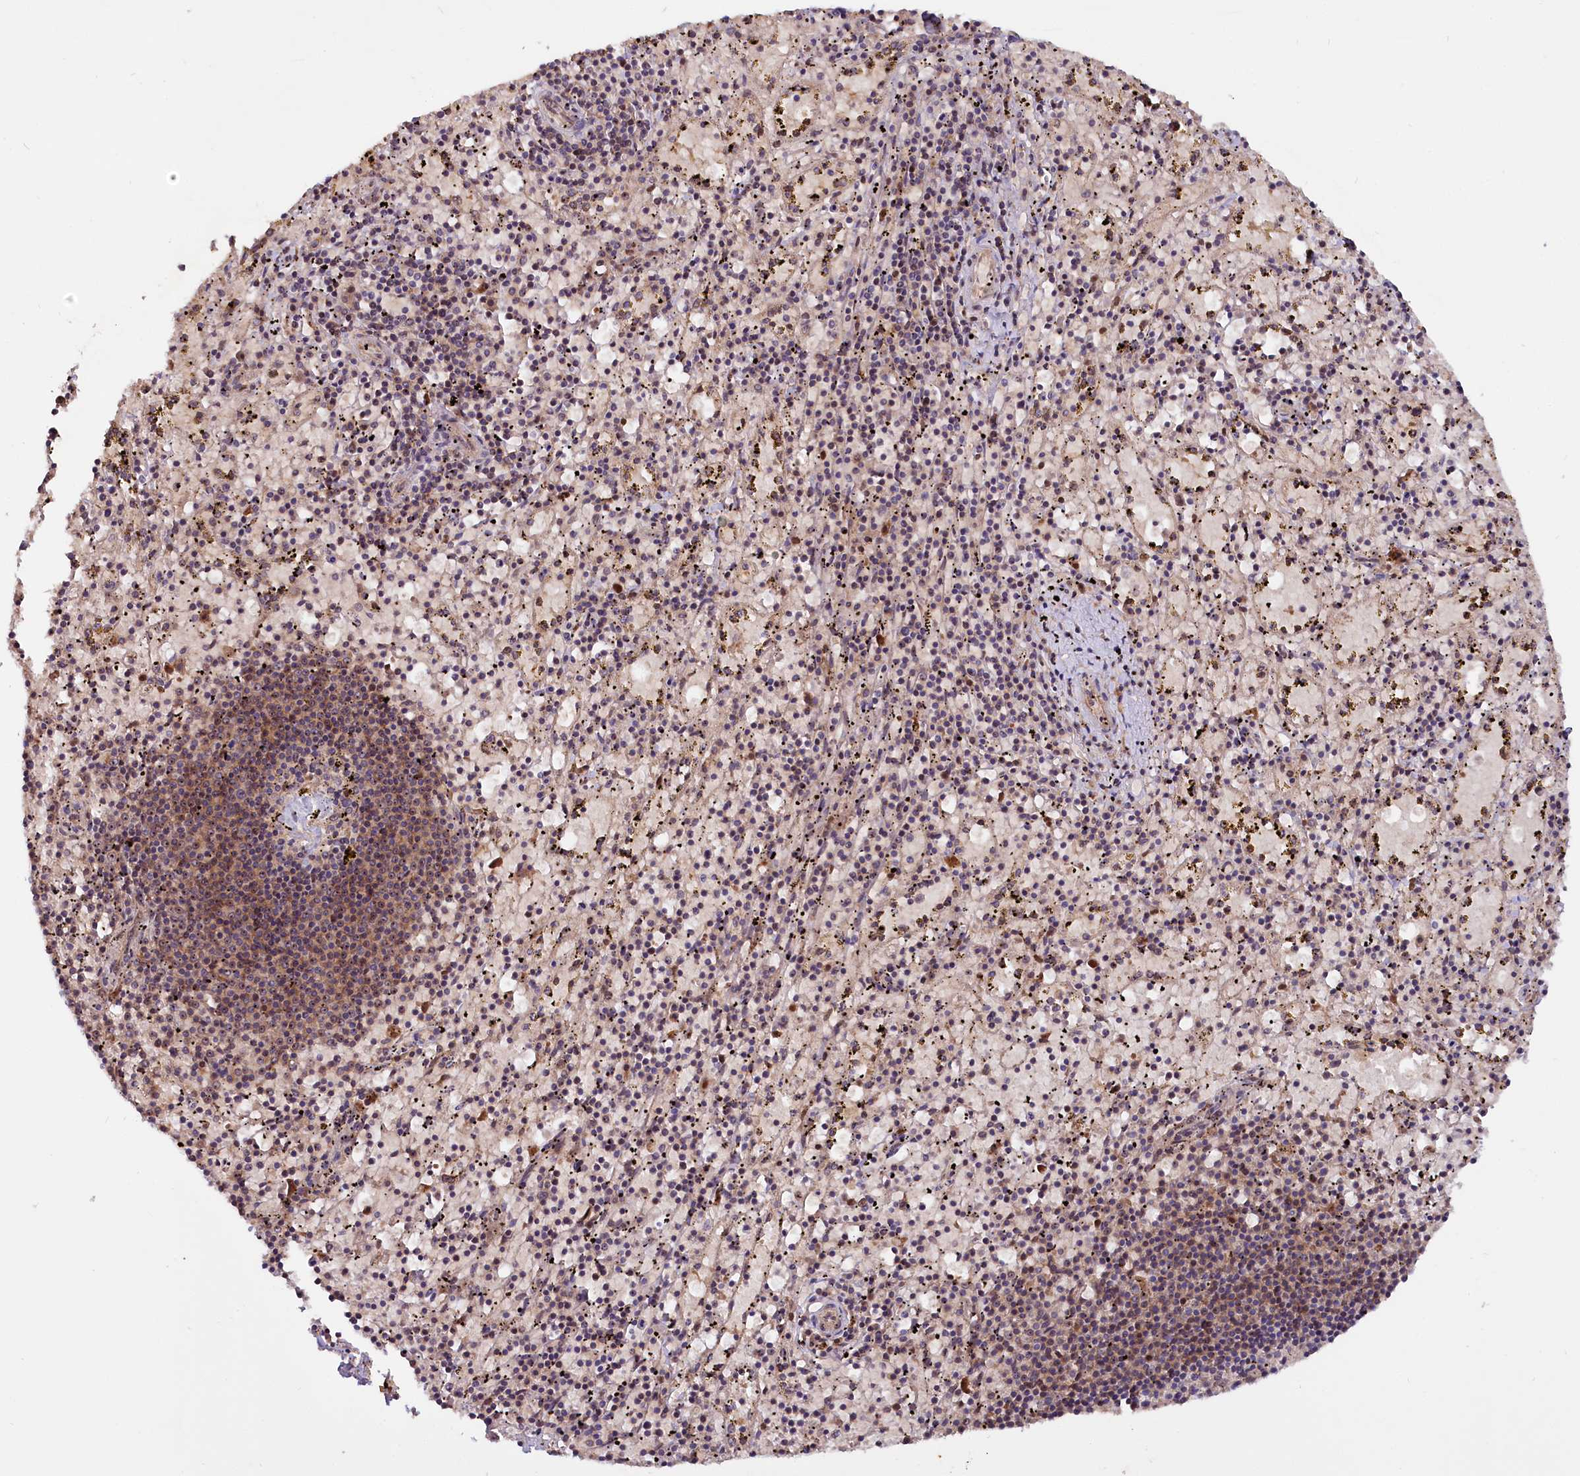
{"staining": {"intensity": "weak", "quantity": "<25%", "location": "cytoplasmic/membranous"}, "tissue": "spleen", "cell_type": "Cells in red pulp", "image_type": "normal", "snomed": [{"axis": "morphology", "description": "Normal tissue, NOS"}, {"axis": "topography", "description": "Spleen"}], "caption": "Immunohistochemistry (IHC) image of benign human spleen stained for a protein (brown), which exhibits no staining in cells in red pulp. The staining was performed using DAB to visualize the protein expression in brown, while the nuclei were stained in blue with hematoxylin (Magnification: 20x).", "gene": "N4BP2L1", "patient": {"sex": "male", "age": 11}}